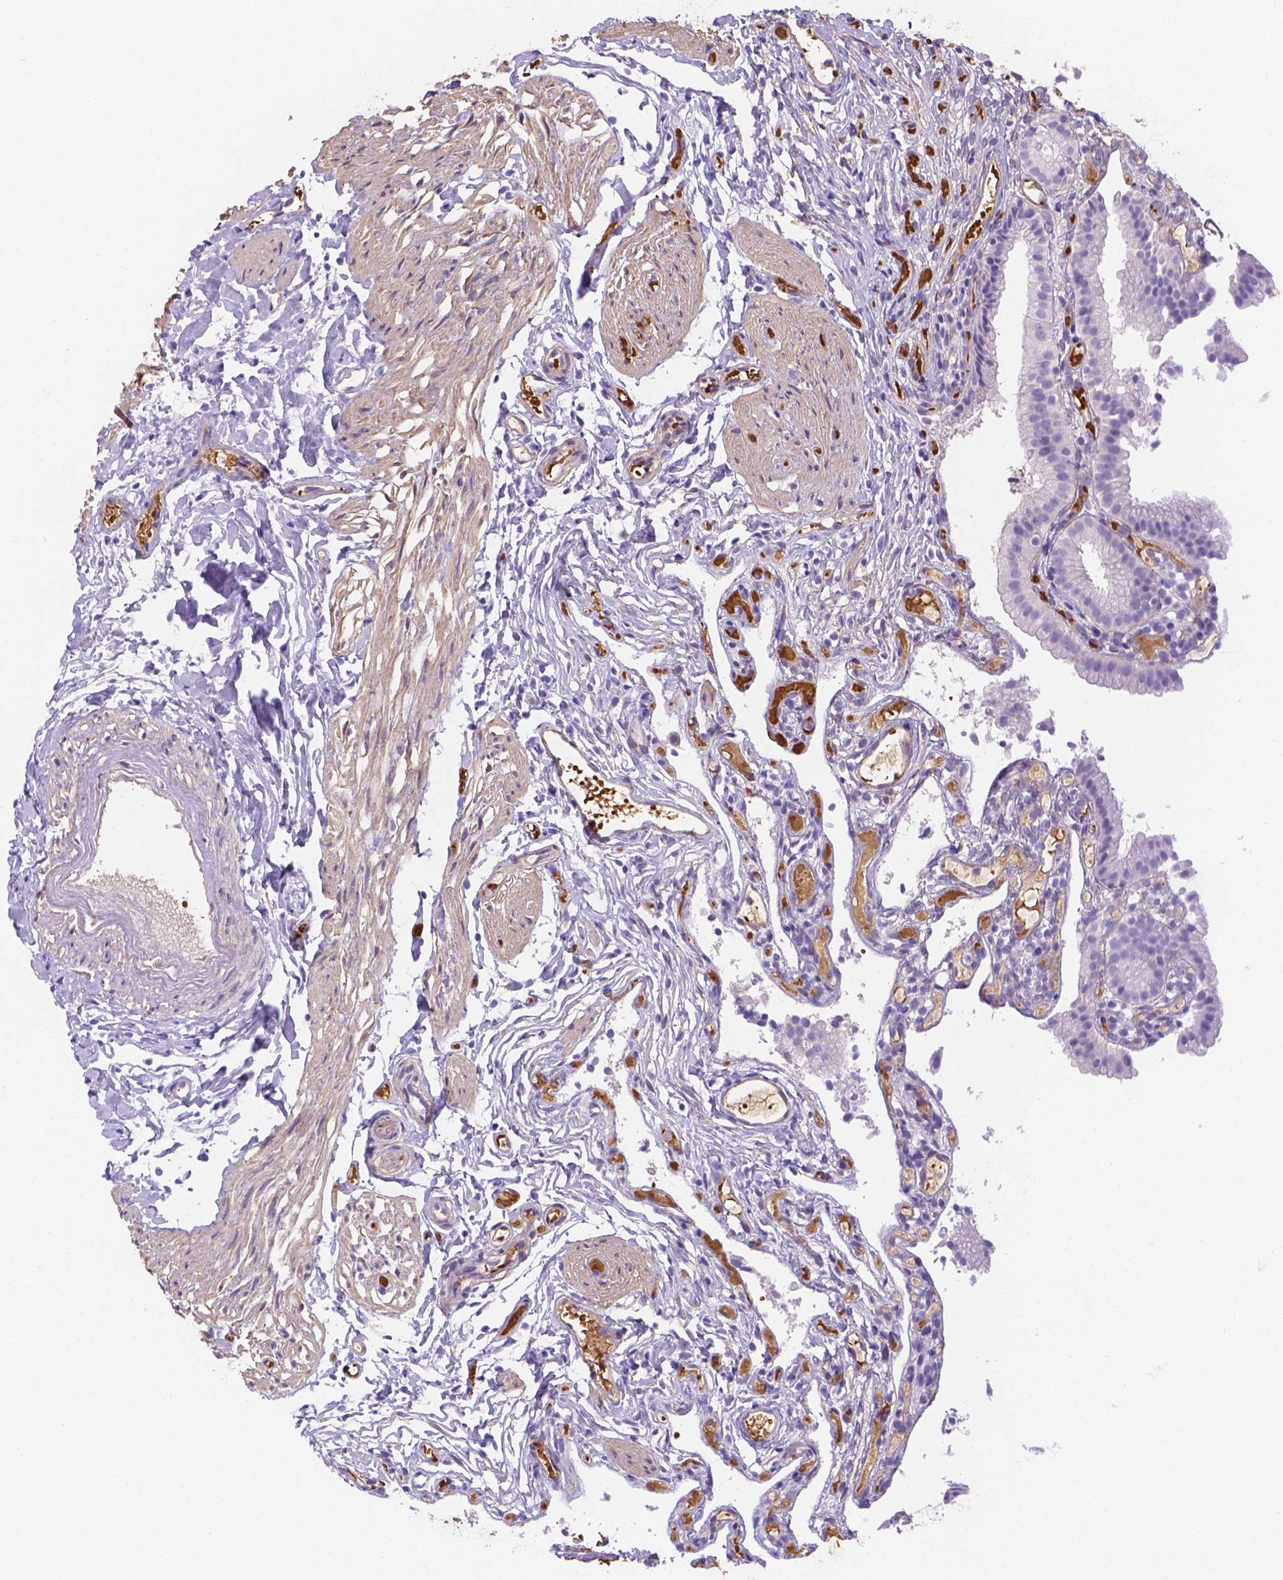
{"staining": {"intensity": "negative", "quantity": "none", "location": "none"}, "tissue": "gallbladder", "cell_type": "Glandular cells", "image_type": "normal", "snomed": [{"axis": "morphology", "description": "Normal tissue, NOS"}, {"axis": "topography", "description": "Gallbladder"}], "caption": "Image shows no protein expression in glandular cells of normal gallbladder.", "gene": "SLC40A1", "patient": {"sex": "female", "age": 47}}